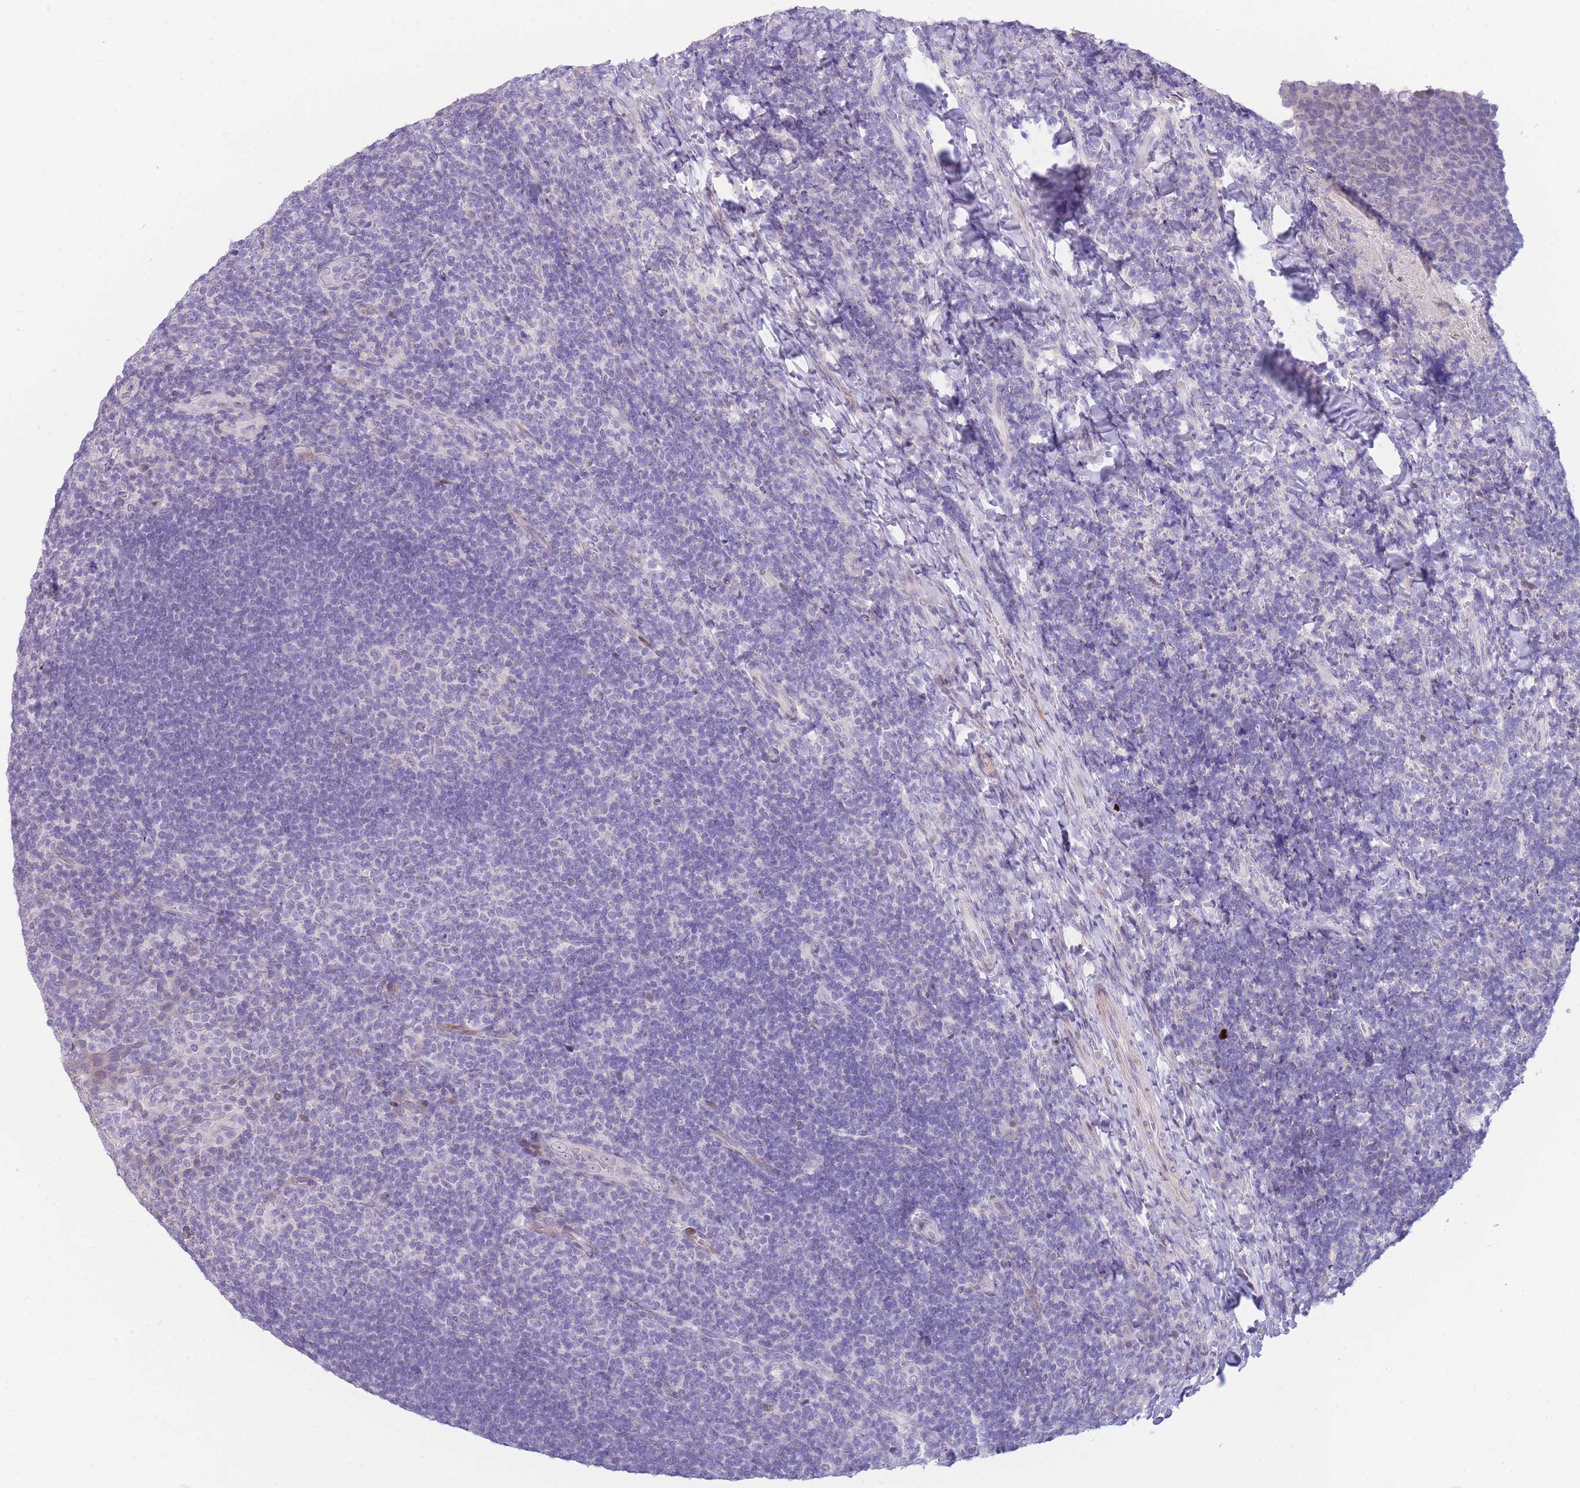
{"staining": {"intensity": "negative", "quantity": "none", "location": "none"}, "tissue": "tonsil", "cell_type": "Germinal center cells", "image_type": "normal", "snomed": [{"axis": "morphology", "description": "Normal tissue, NOS"}, {"axis": "topography", "description": "Tonsil"}], "caption": "IHC micrograph of normal tonsil: human tonsil stained with DAB (3,3'-diaminobenzidine) reveals no significant protein expression in germinal center cells.", "gene": "SHCBP1", "patient": {"sex": "female", "age": 10}}